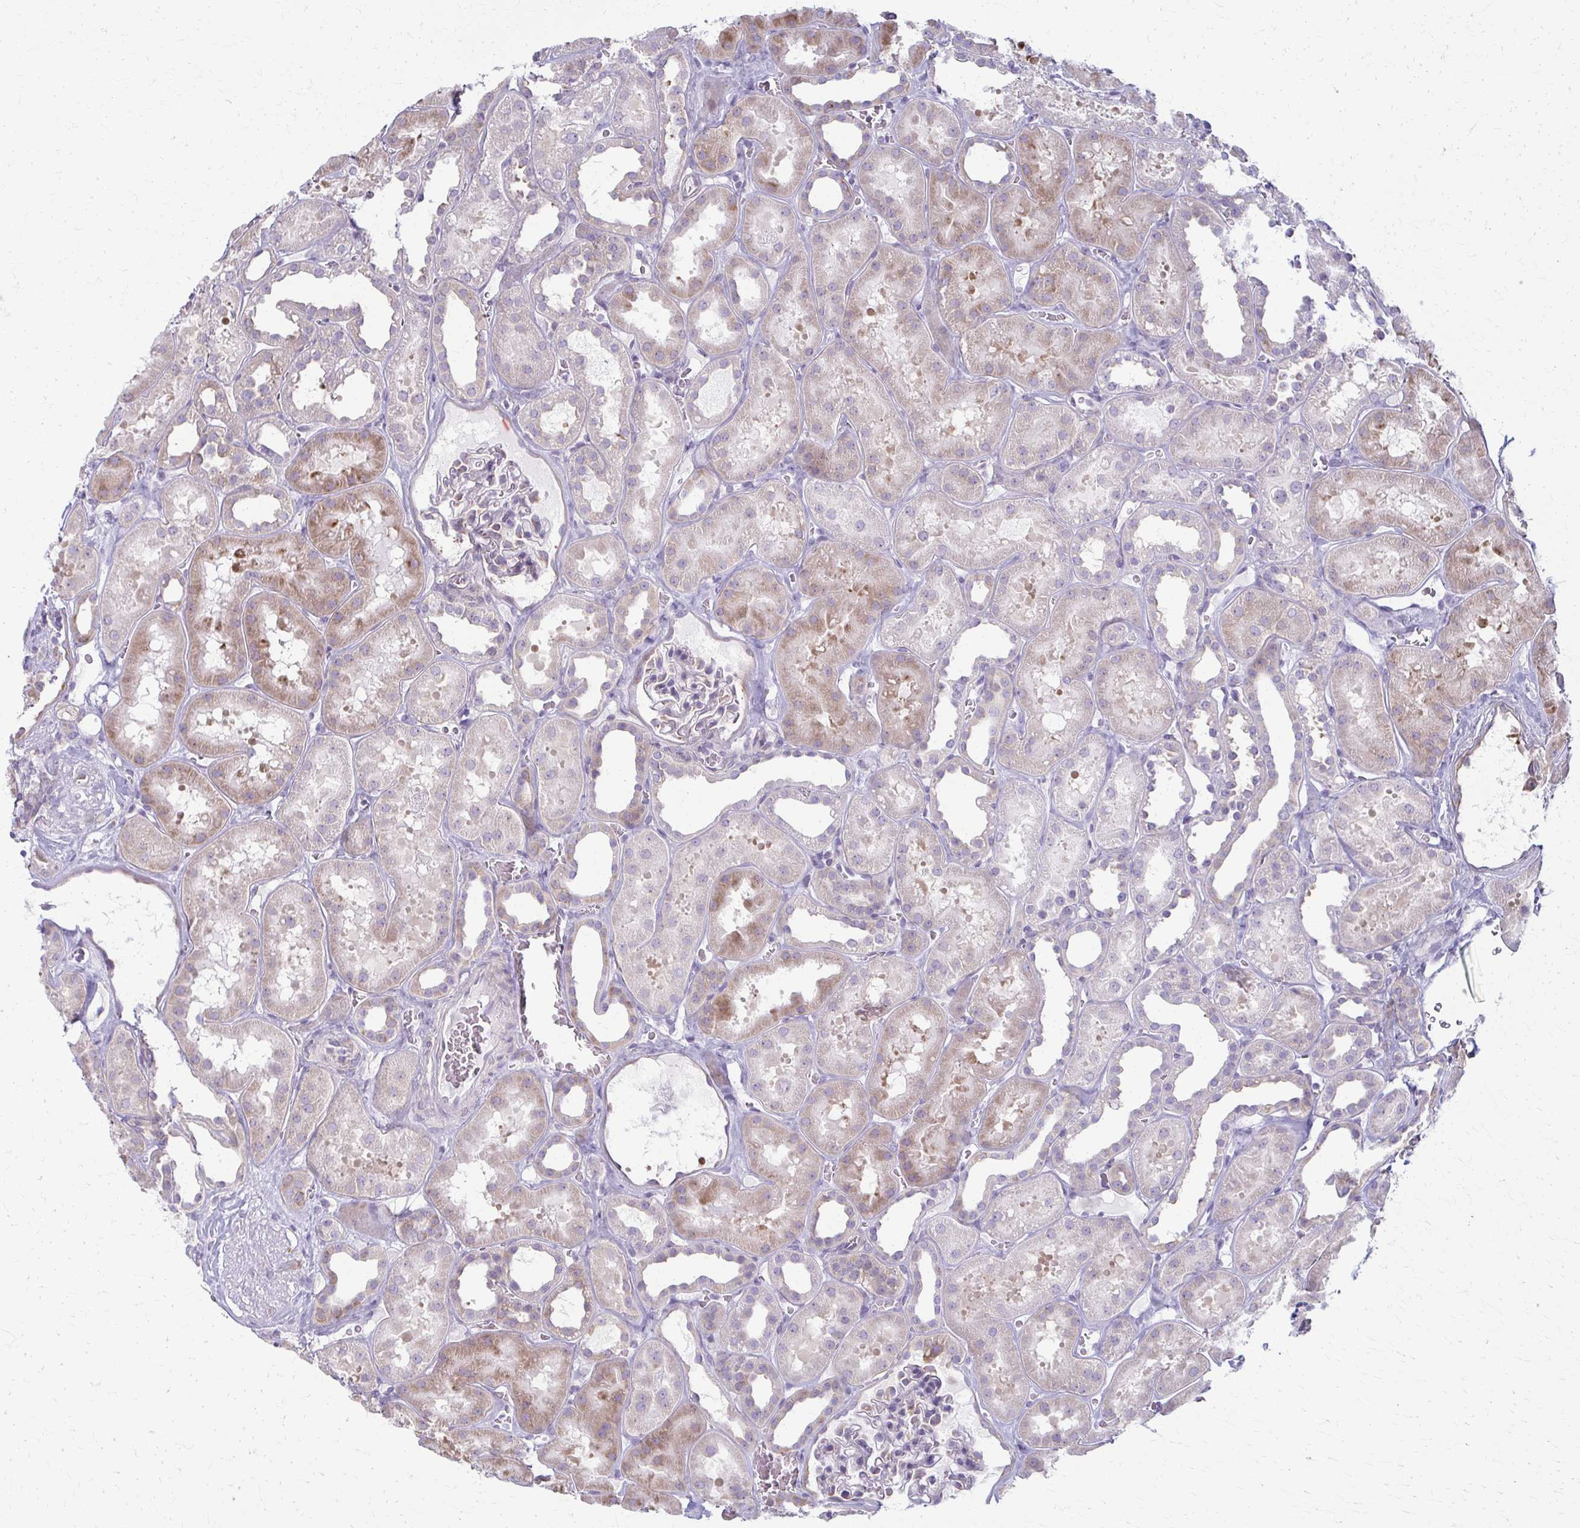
{"staining": {"intensity": "weak", "quantity": "<25%", "location": "cytoplasmic/membranous"}, "tissue": "kidney", "cell_type": "Cells in glomeruli", "image_type": "normal", "snomed": [{"axis": "morphology", "description": "Normal tissue, NOS"}, {"axis": "topography", "description": "Kidney"}], "caption": "Cells in glomeruli show no significant protein staining in normal kidney. (IHC, brightfield microscopy, high magnification).", "gene": "PRKRA", "patient": {"sex": "female", "age": 41}}